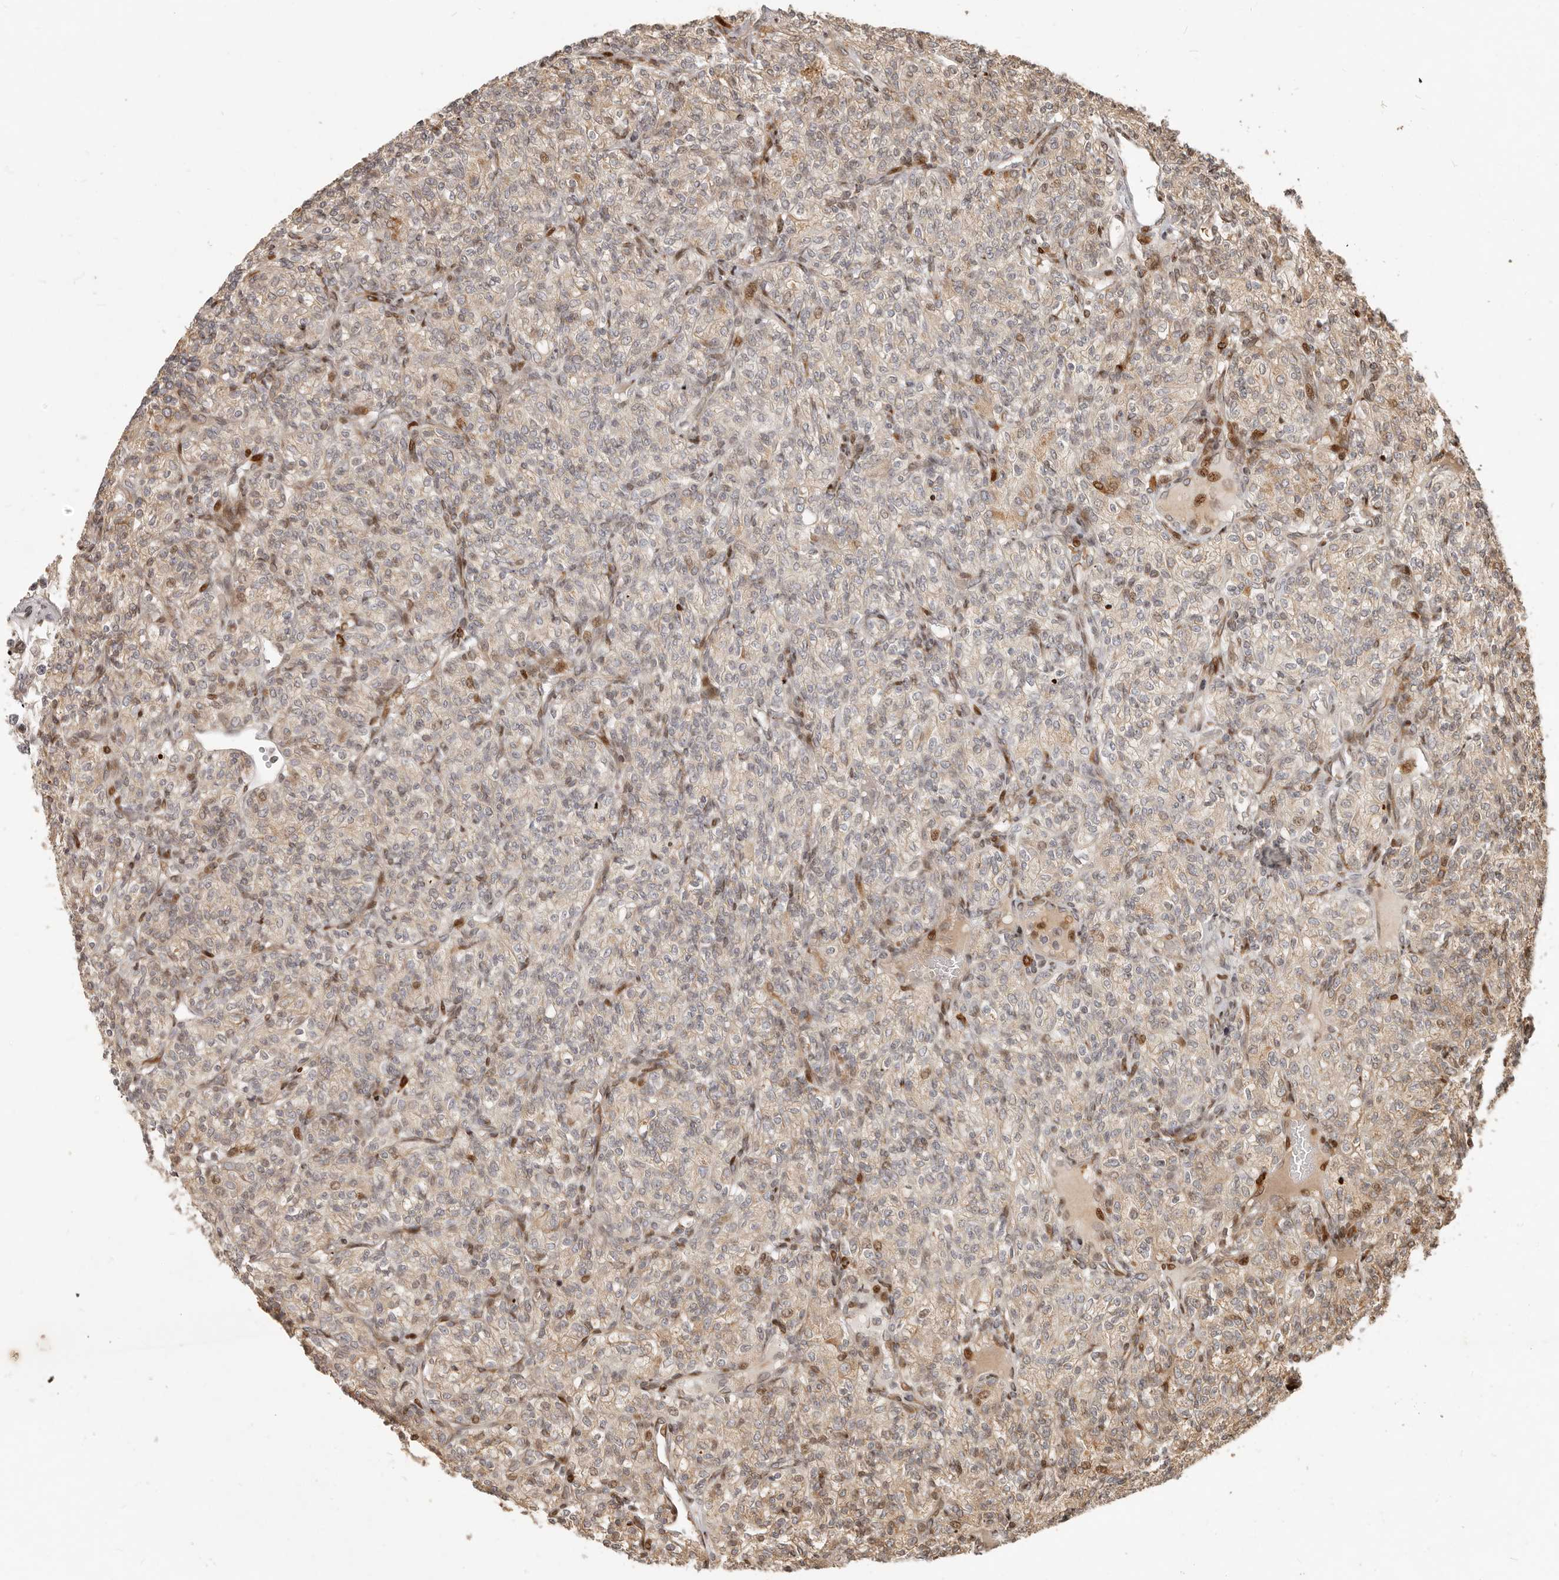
{"staining": {"intensity": "negative", "quantity": "none", "location": "none"}, "tissue": "renal cancer", "cell_type": "Tumor cells", "image_type": "cancer", "snomed": [{"axis": "morphology", "description": "Adenocarcinoma, NOS"}, {"axis": "topography", "description": "Kidney"}], "caption": "The micrograph demonstrates no significant expression in tumor cells of renal cancer. (IHC, brightfield microscopy, high magnification).", "gene": "TRIM4", "patient": {"sex": "male", "age": 77}}